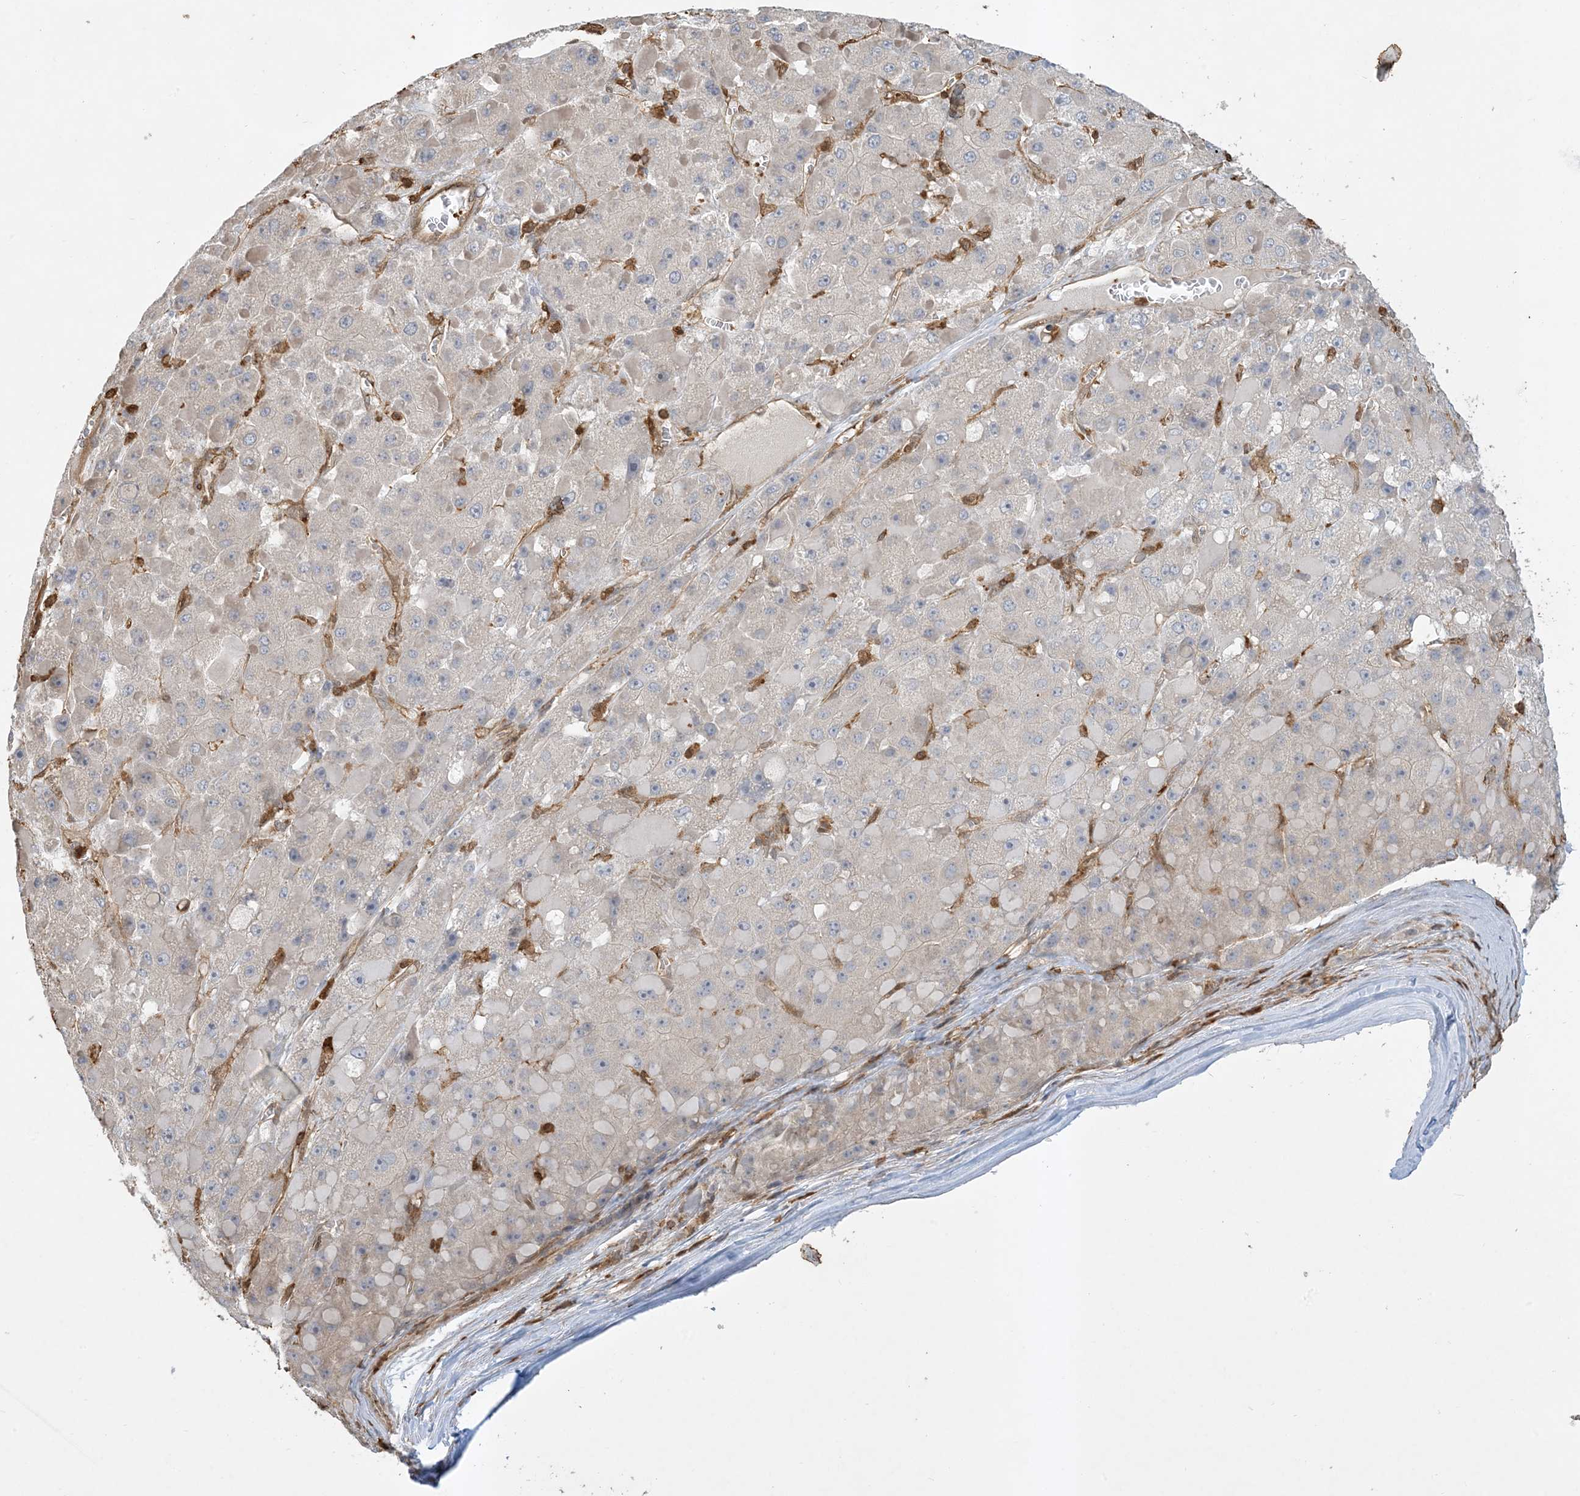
{"staining": {"intensity": "negative", "quantity": "none", "location": "none"}, "tissue": "liver cancer", "cell_type": "Tumor cells", "image_type": "cancer", "snomed": [{"axis": "morphology", "description": "Carcinoma, Hepatocellular, NOS"}, {"axis": "topography", "description": "Liver"}], "caption": "Tumor cells show no significant protein staining in hepatocellular carcinoma (liver).", "gene": "TMSB4X", "patient": {"sex": "female", "age": 73}}